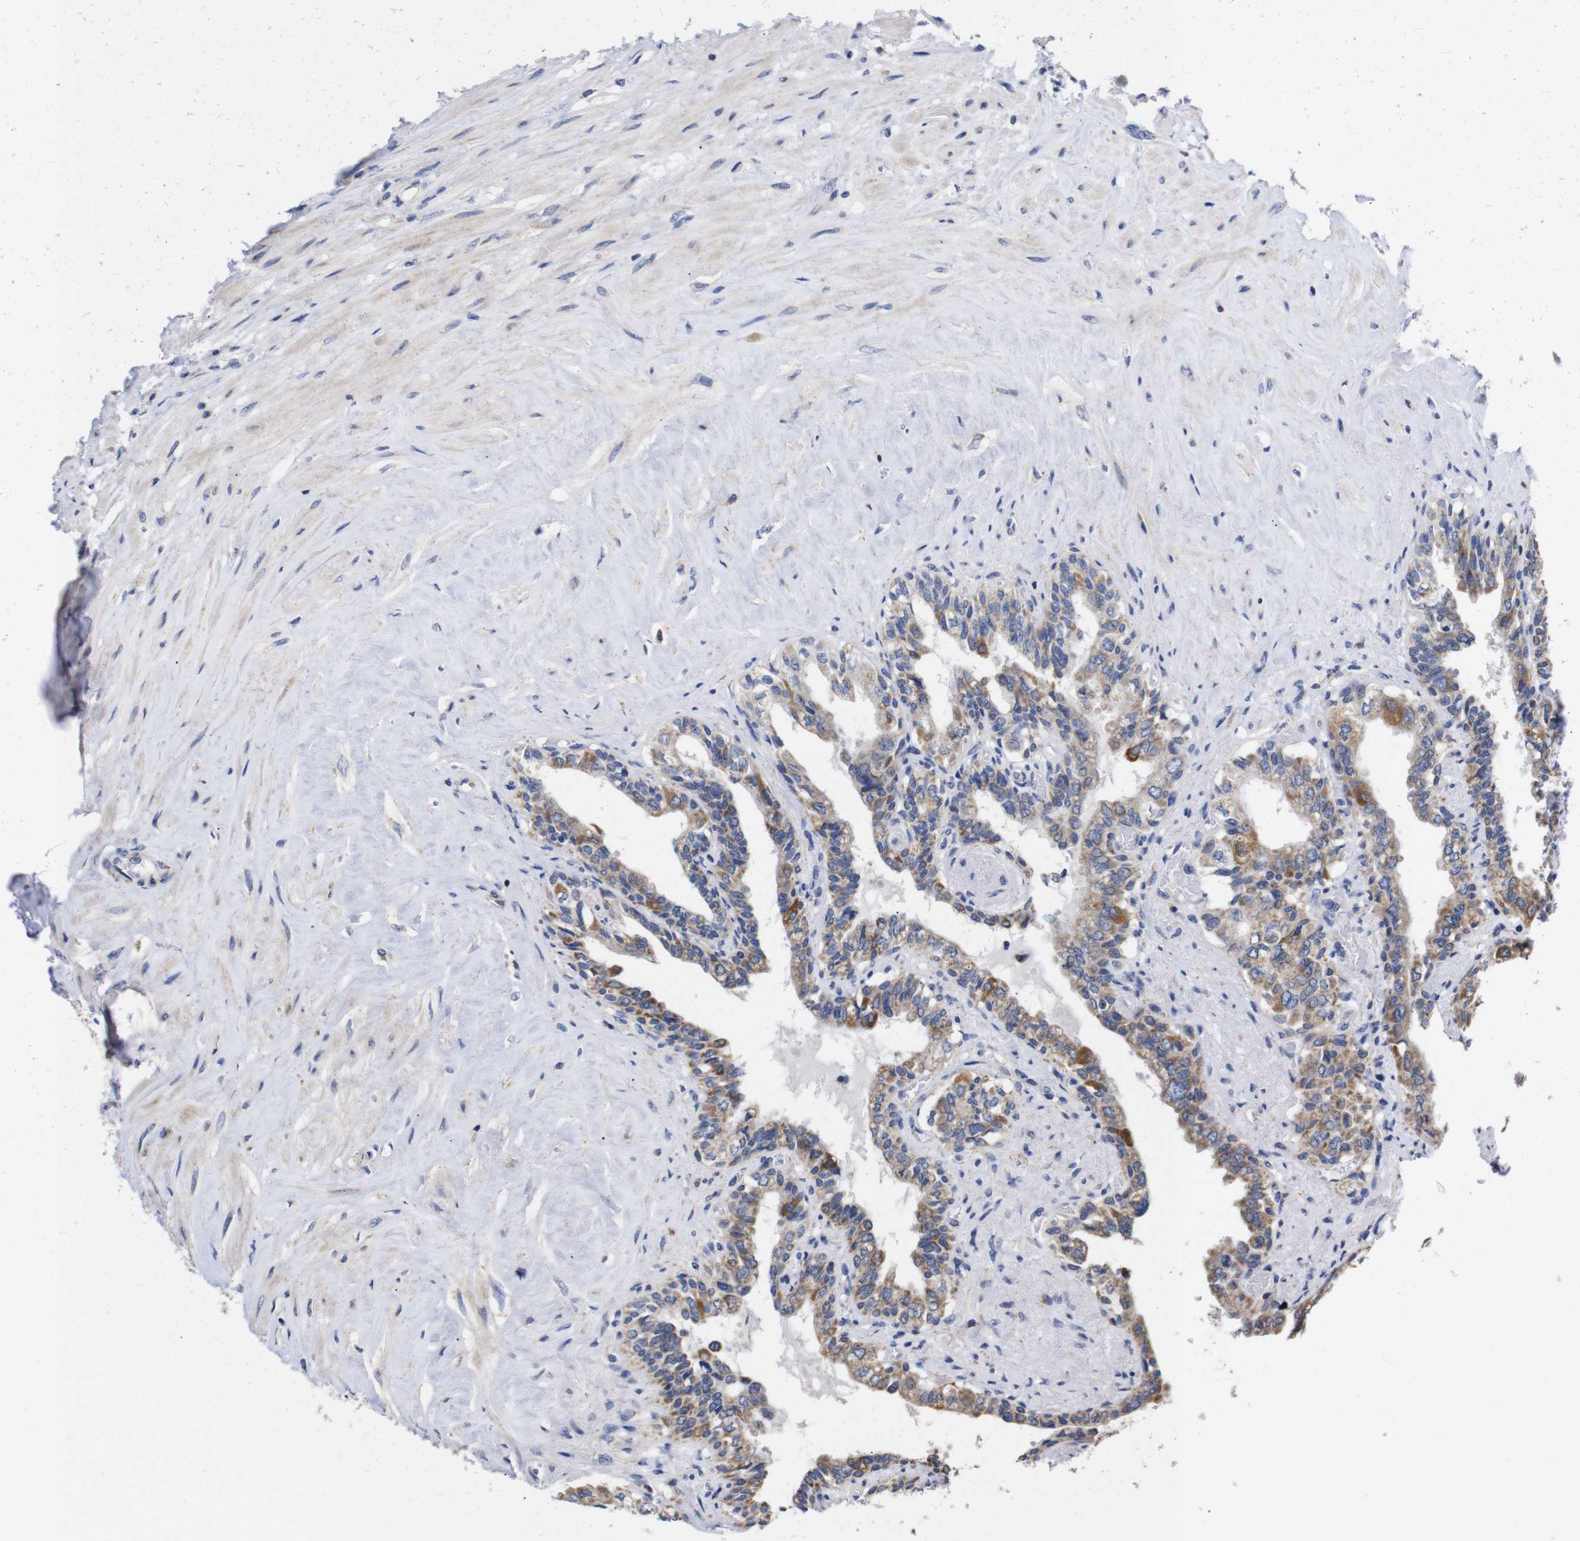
{"staining": {"intensity": "moderate", "quantity": ">75%", "location": "cytoplasmic/membranous"}, "tissue": "seminal vesicle", "cell_type": "Glandular cells", "image_type": "normal", "snomed": [{"axis": "morphology", "description": "Normal tissue, NOS"}, {"axis": "topography", "description": "Seminal veicle"}], "caption": "The immunohistochemical stain shows moderate cytoplasmic/membranous expression in glandular cells of normal seminal vesicle. (DAB IHC with brightfield microscopy, high magnification).", "gene": "OPN3", "patient": {"sex": "male", "age": 63}}